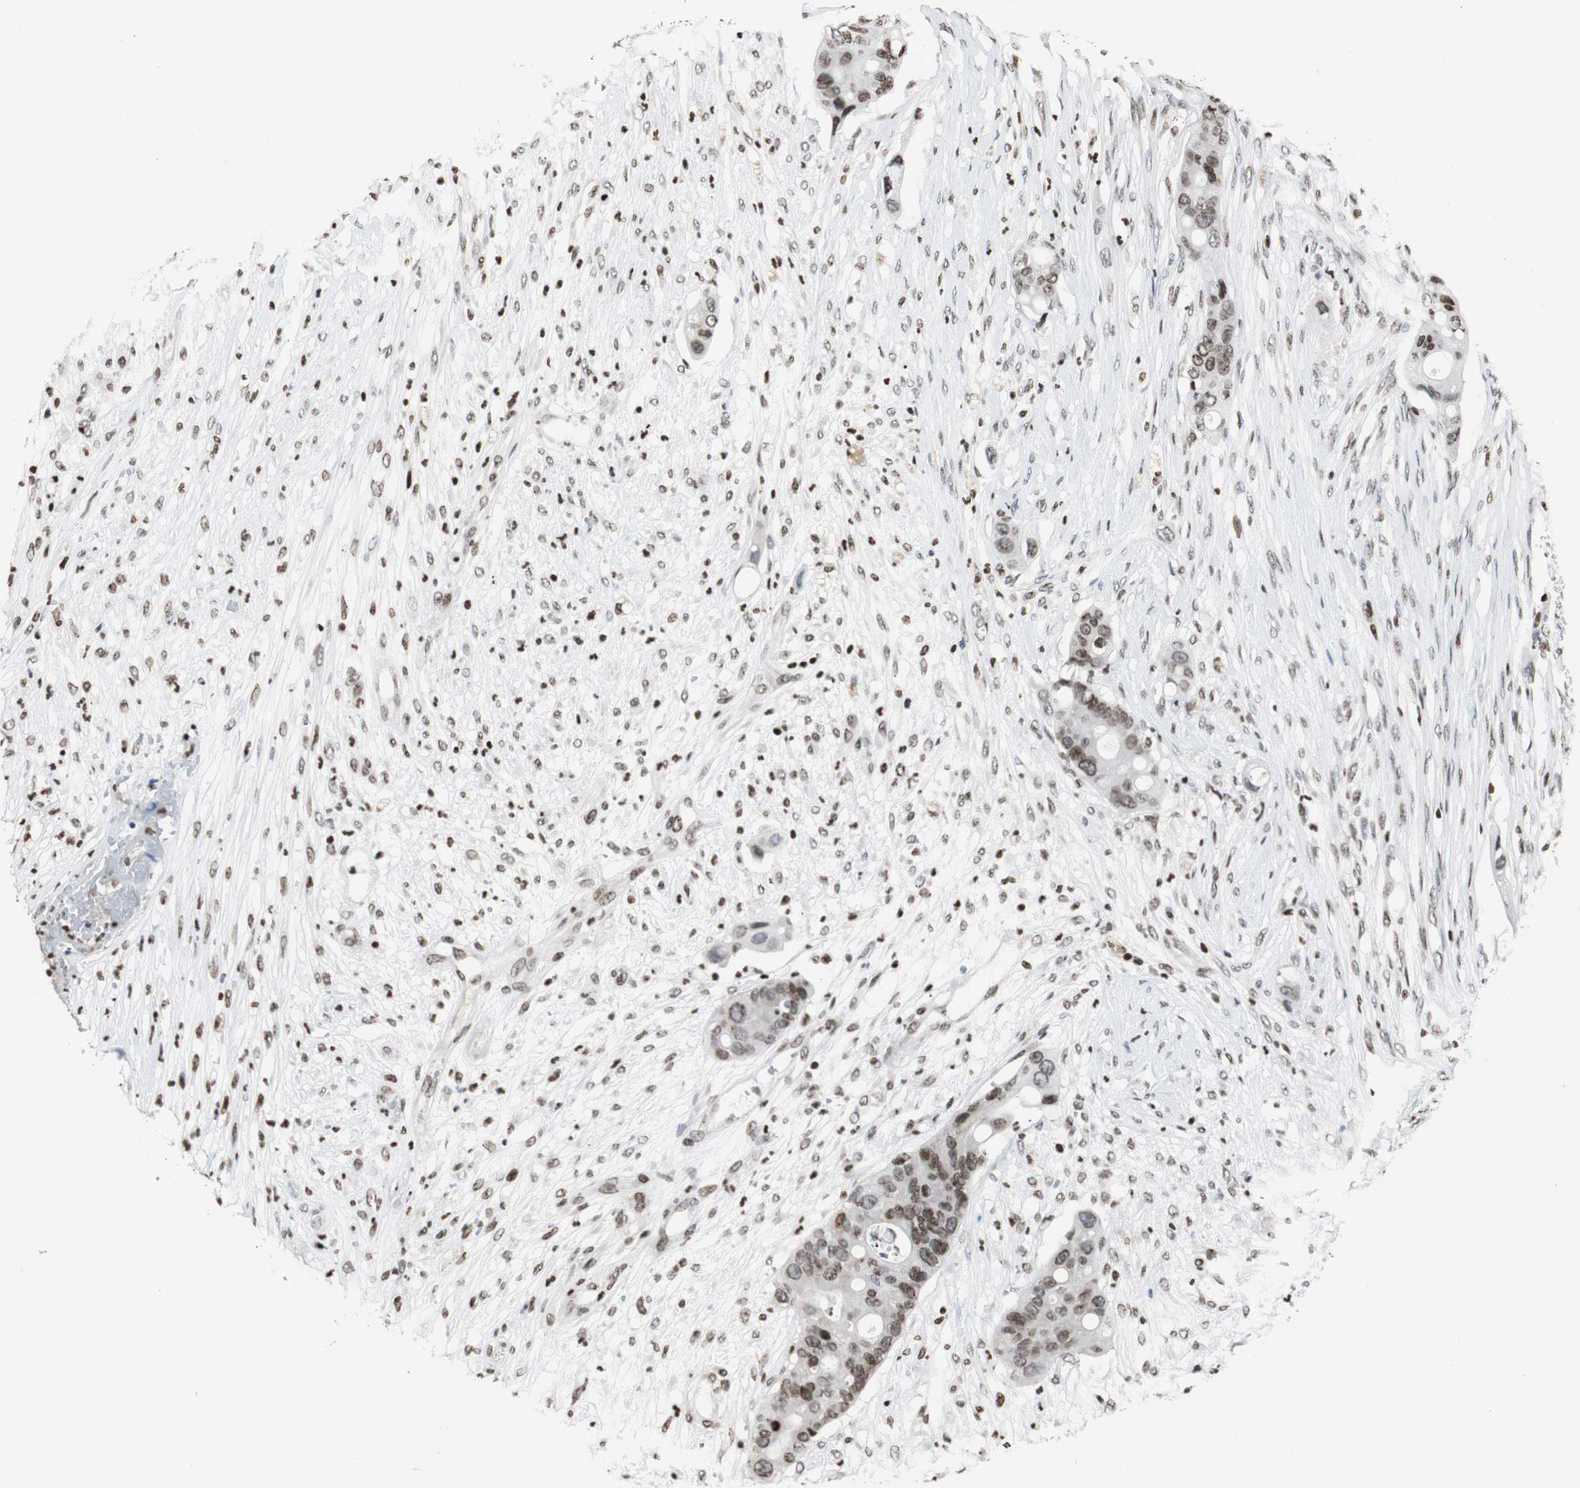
{"staining": {"intensity": "moderate", "quantity": ">75%", "location": "nuclear"}, "tissue": "colorectal cancer", "cell_type": "Tumor cells", "image_type": "cancer", "snomed": [{"axis": "morphology", "description": "Adenocarcinoma, NOS"}, {"axis": "topography", "description": "Colon"}], "caption": "Human adenocarcinoma (colorectal) stained with a protein marker displays moderate staining in tumor cells.", "gene": "PAXIP1", "patient": {"sex": "female", "age": 57}}